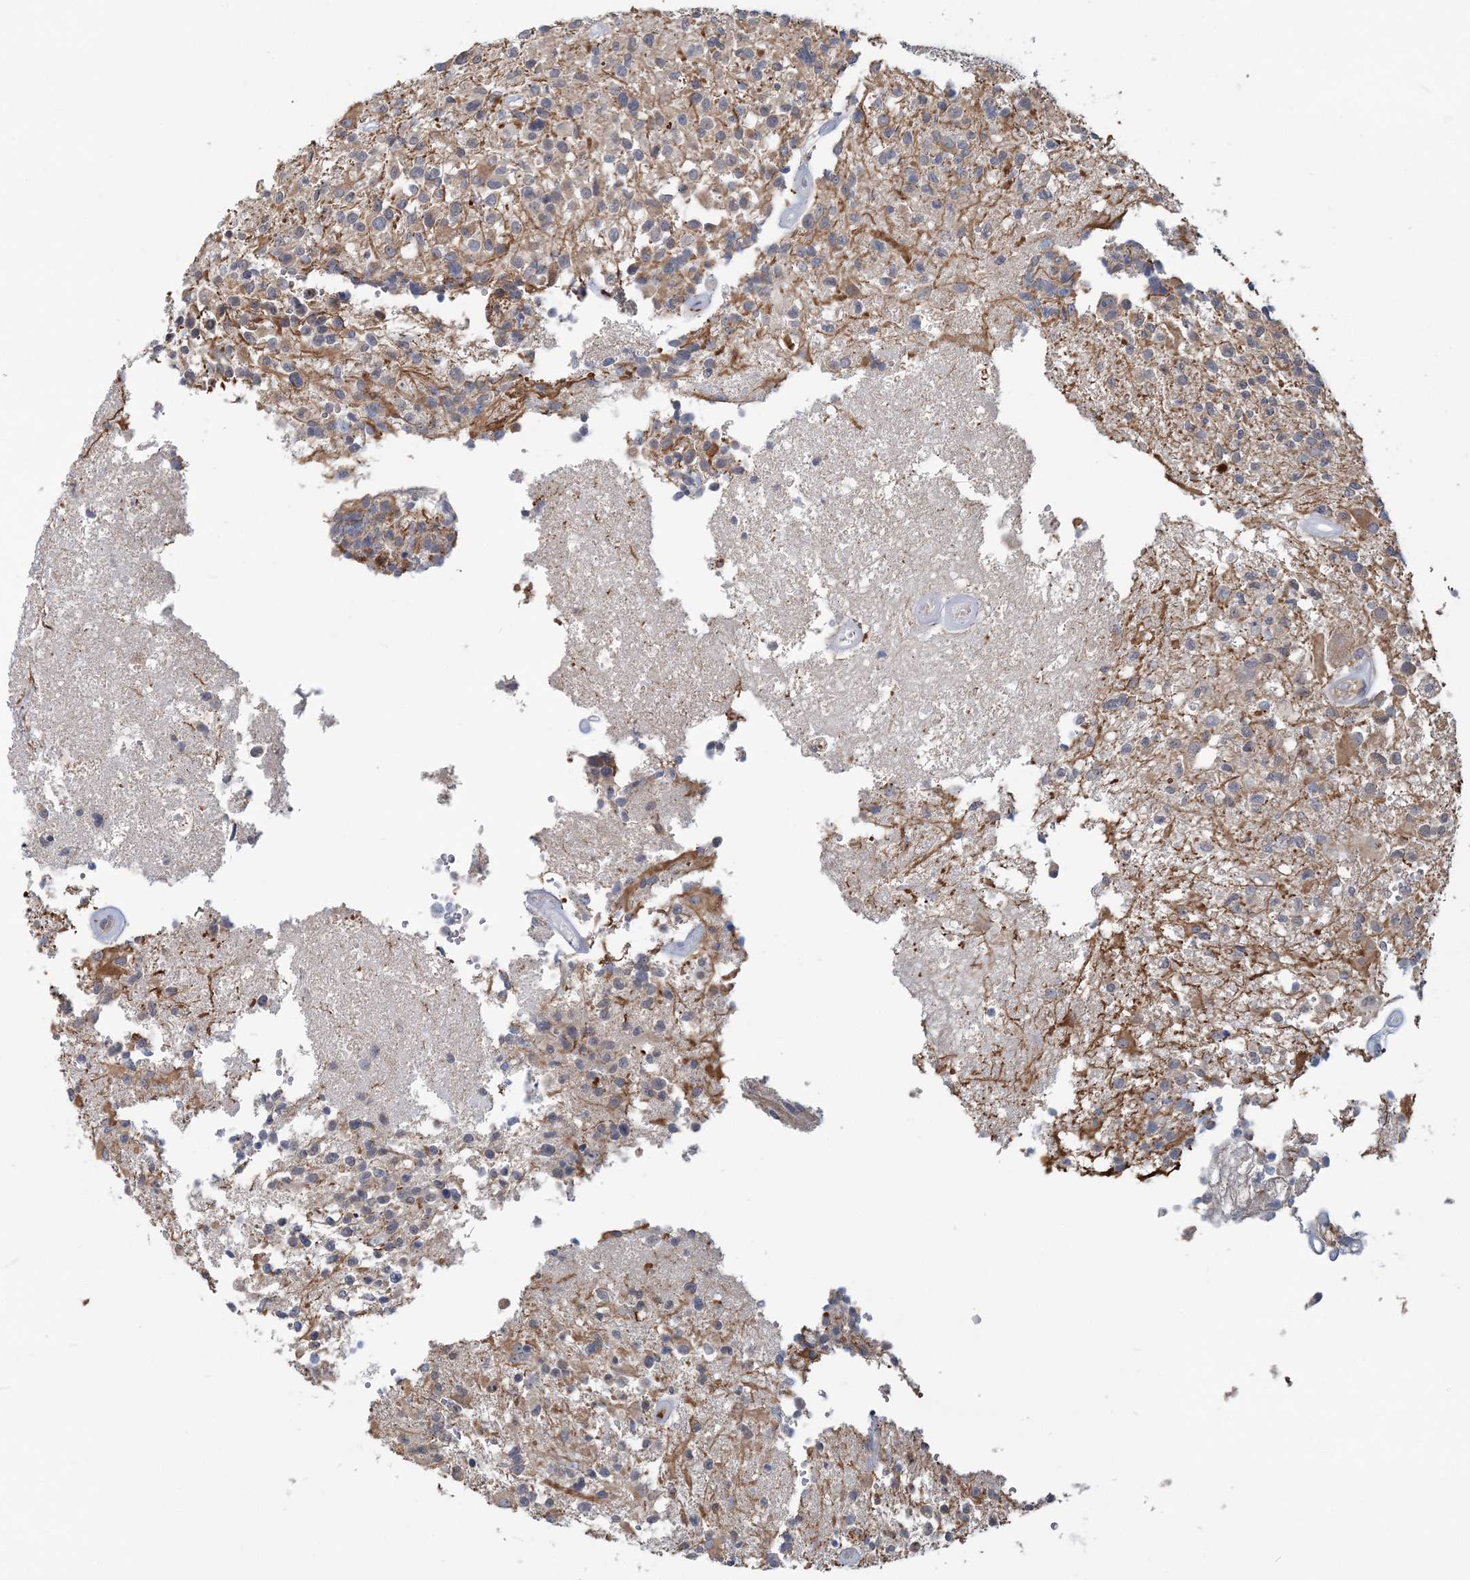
{"staining": {"intensity": "negative", "quantity": "none", "location": "none"}, "tissue": "glioma", "cell_type": "Tumor cells", "image_type": "cancer", "snomed": [{"axis": "morphology", "description": "Glioma, malignant, High grade"}, {"axis": "morphology", "description": "Glioblastoma, NOS"}, {"axis": "topography", "description": "Brain"}], "caption": "The immunohistochemistry (IHC) micrograph has no significant expression in tumor cells of glioblastoma tissue.", "gene": "RNF25", "patient": {"sex": "male", "age": 60}}